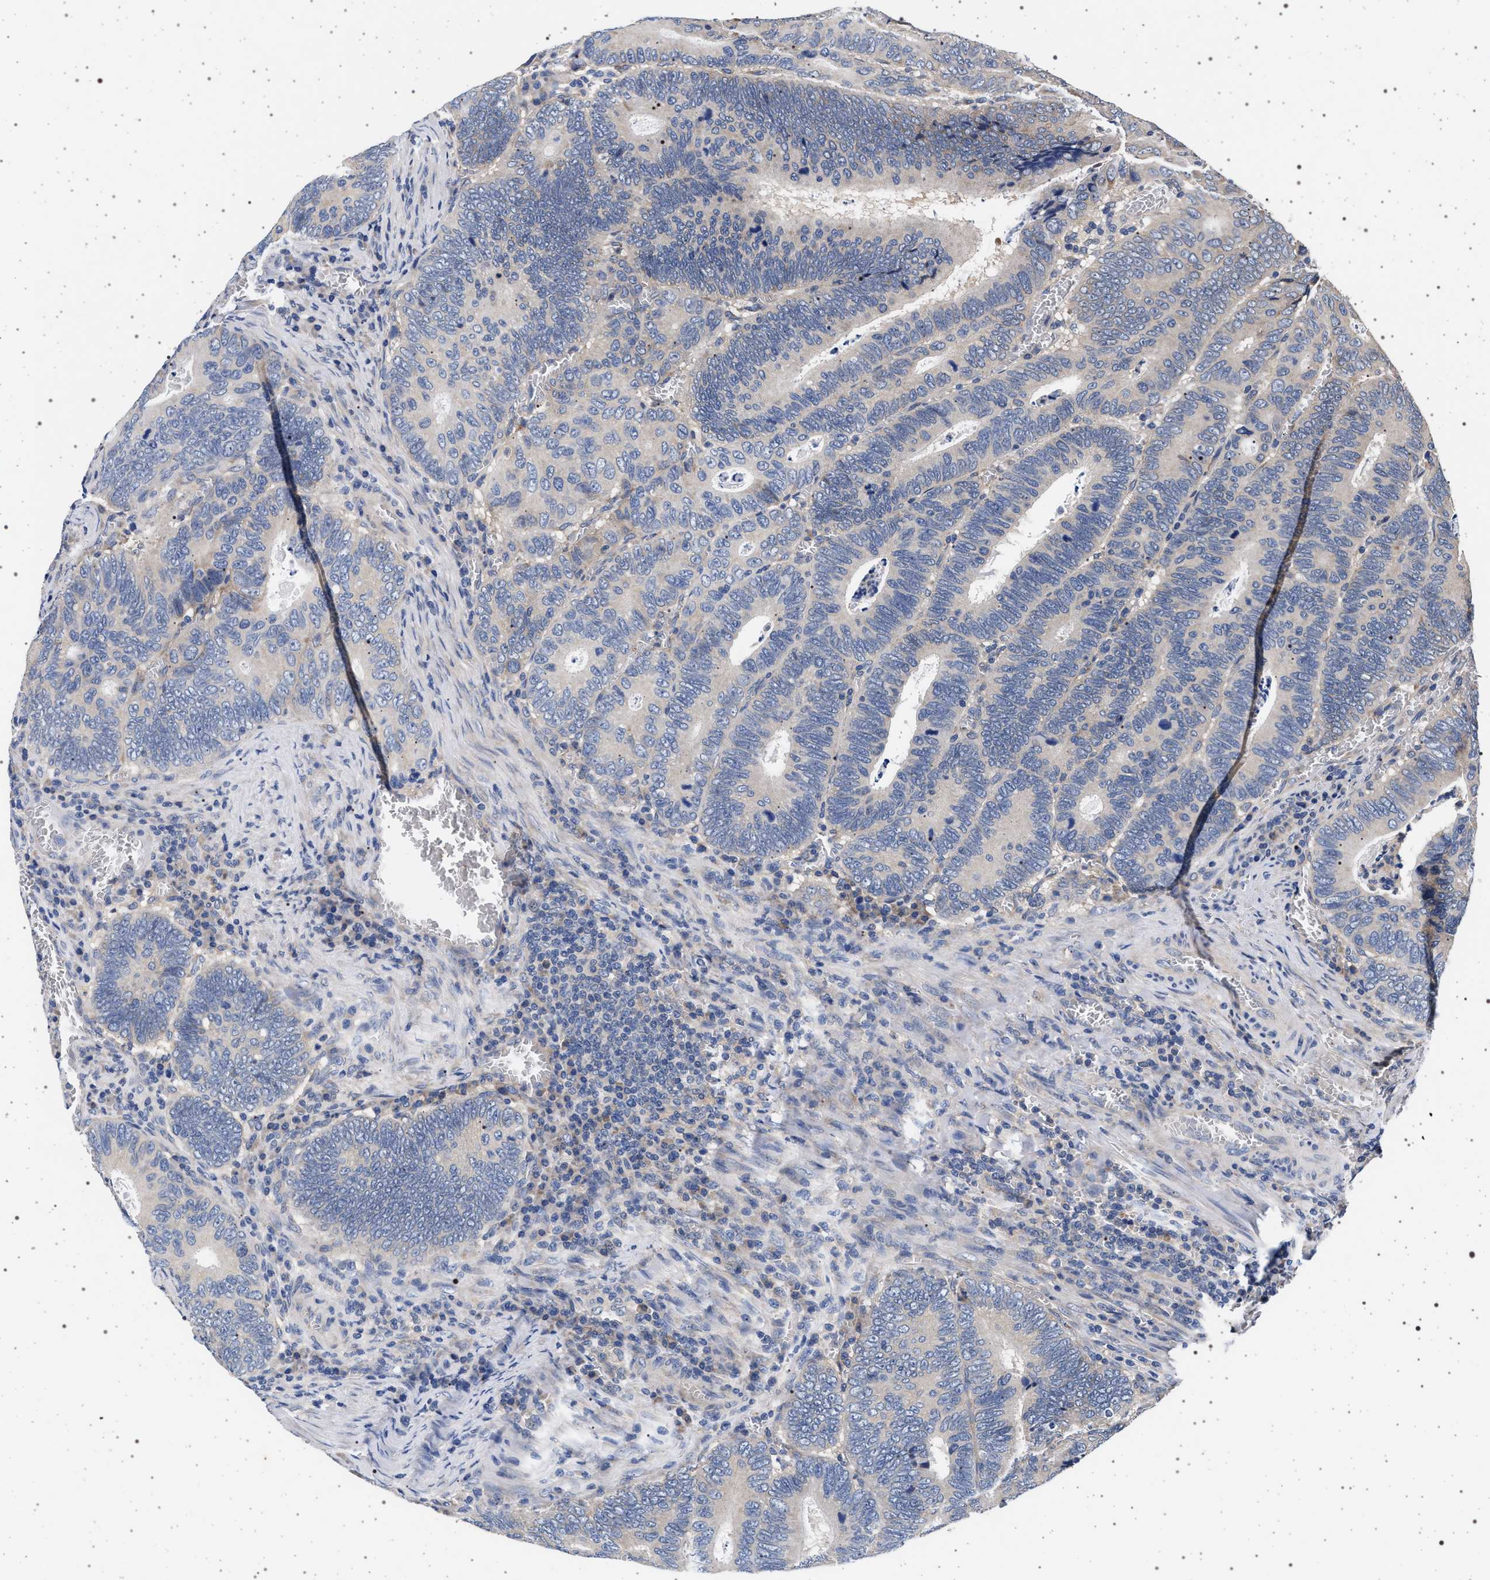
{"staining": {"intensity": "weak", "quantity": "<25%", "location": "cytoplasmic/membranous"}, "tissue": "colorectal cancer", "cell_type": "Tumor cells", "image_type": "cancer", "snomed": [{"axis": "morphology", "description": "Inflammation, NOS"}, {"axis": "morphology", "description": "Adenocarcinoma, NOS"}, {"axis": "topography", "description": "Colon"}], "caption": "IHC histopathology image of neoplastic tissue: human colorectal cancer (adenocarcinoma) stained with DAB (3,3'-diaminobenzidine) shows no significant protein expression in tumor cells.", "gene": "MAP3K2", "patient": {"sex": "male", "age": 72}}